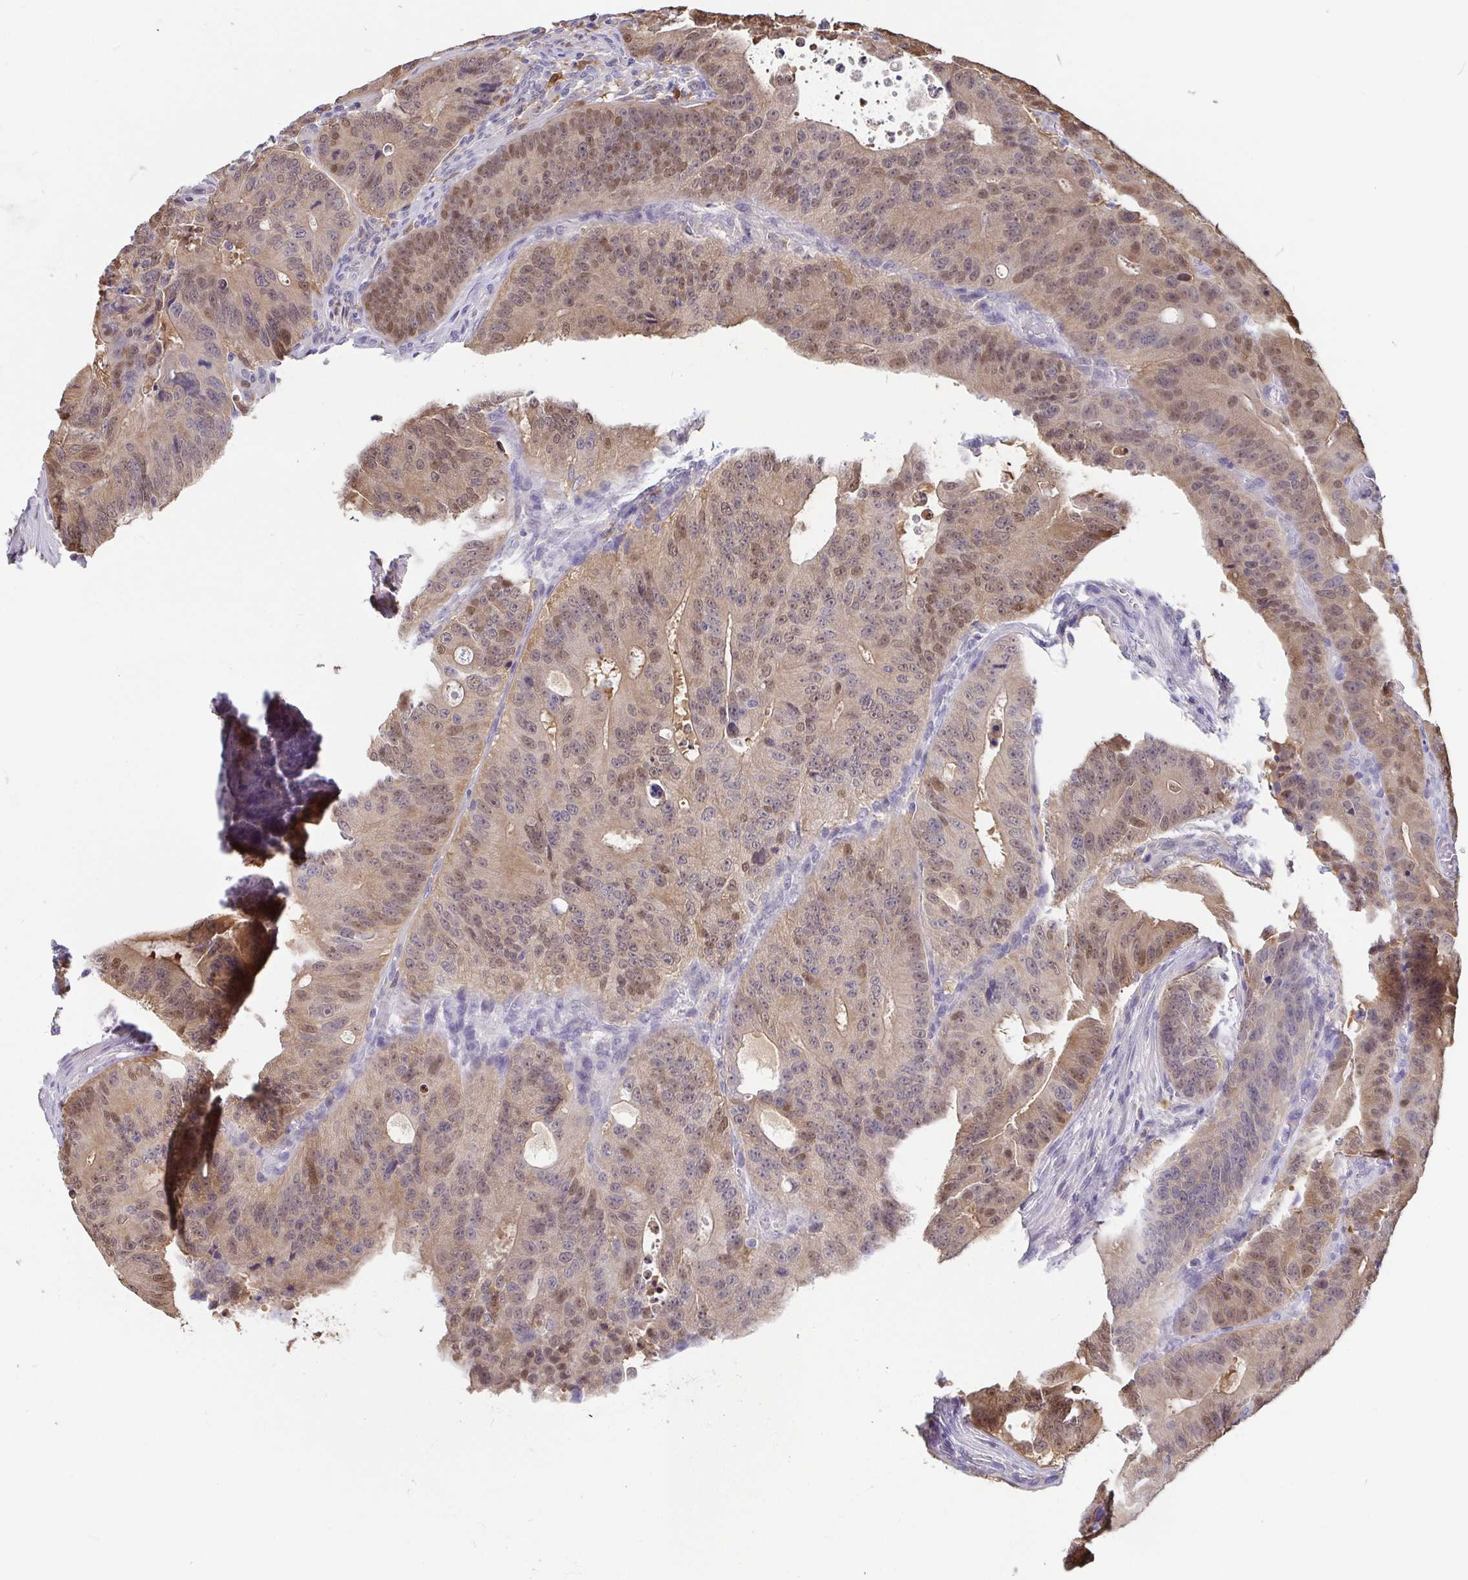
{"staining": {"intensity": "moderate", "quantity": "25%-75%", "location": "nuclear"}, "tissue": "colorectal cancer", "cell_type": "Tumor cells", "image_type": "cancer", "snomed": [{"axis": "morphology", "description": "Adenocarcinoma, NOS"}, {"axis": "topography", "description": "Colon"}], "caption": "A histopathology image showing moderate nuclear positivity in approximately 25%-75% of tumor cells in adenocarcinoma (colorectal), as visualized by brown immunohistochemical staining.", "gene": "IDH1", "patient": {"sex": "male", "age": 62}}